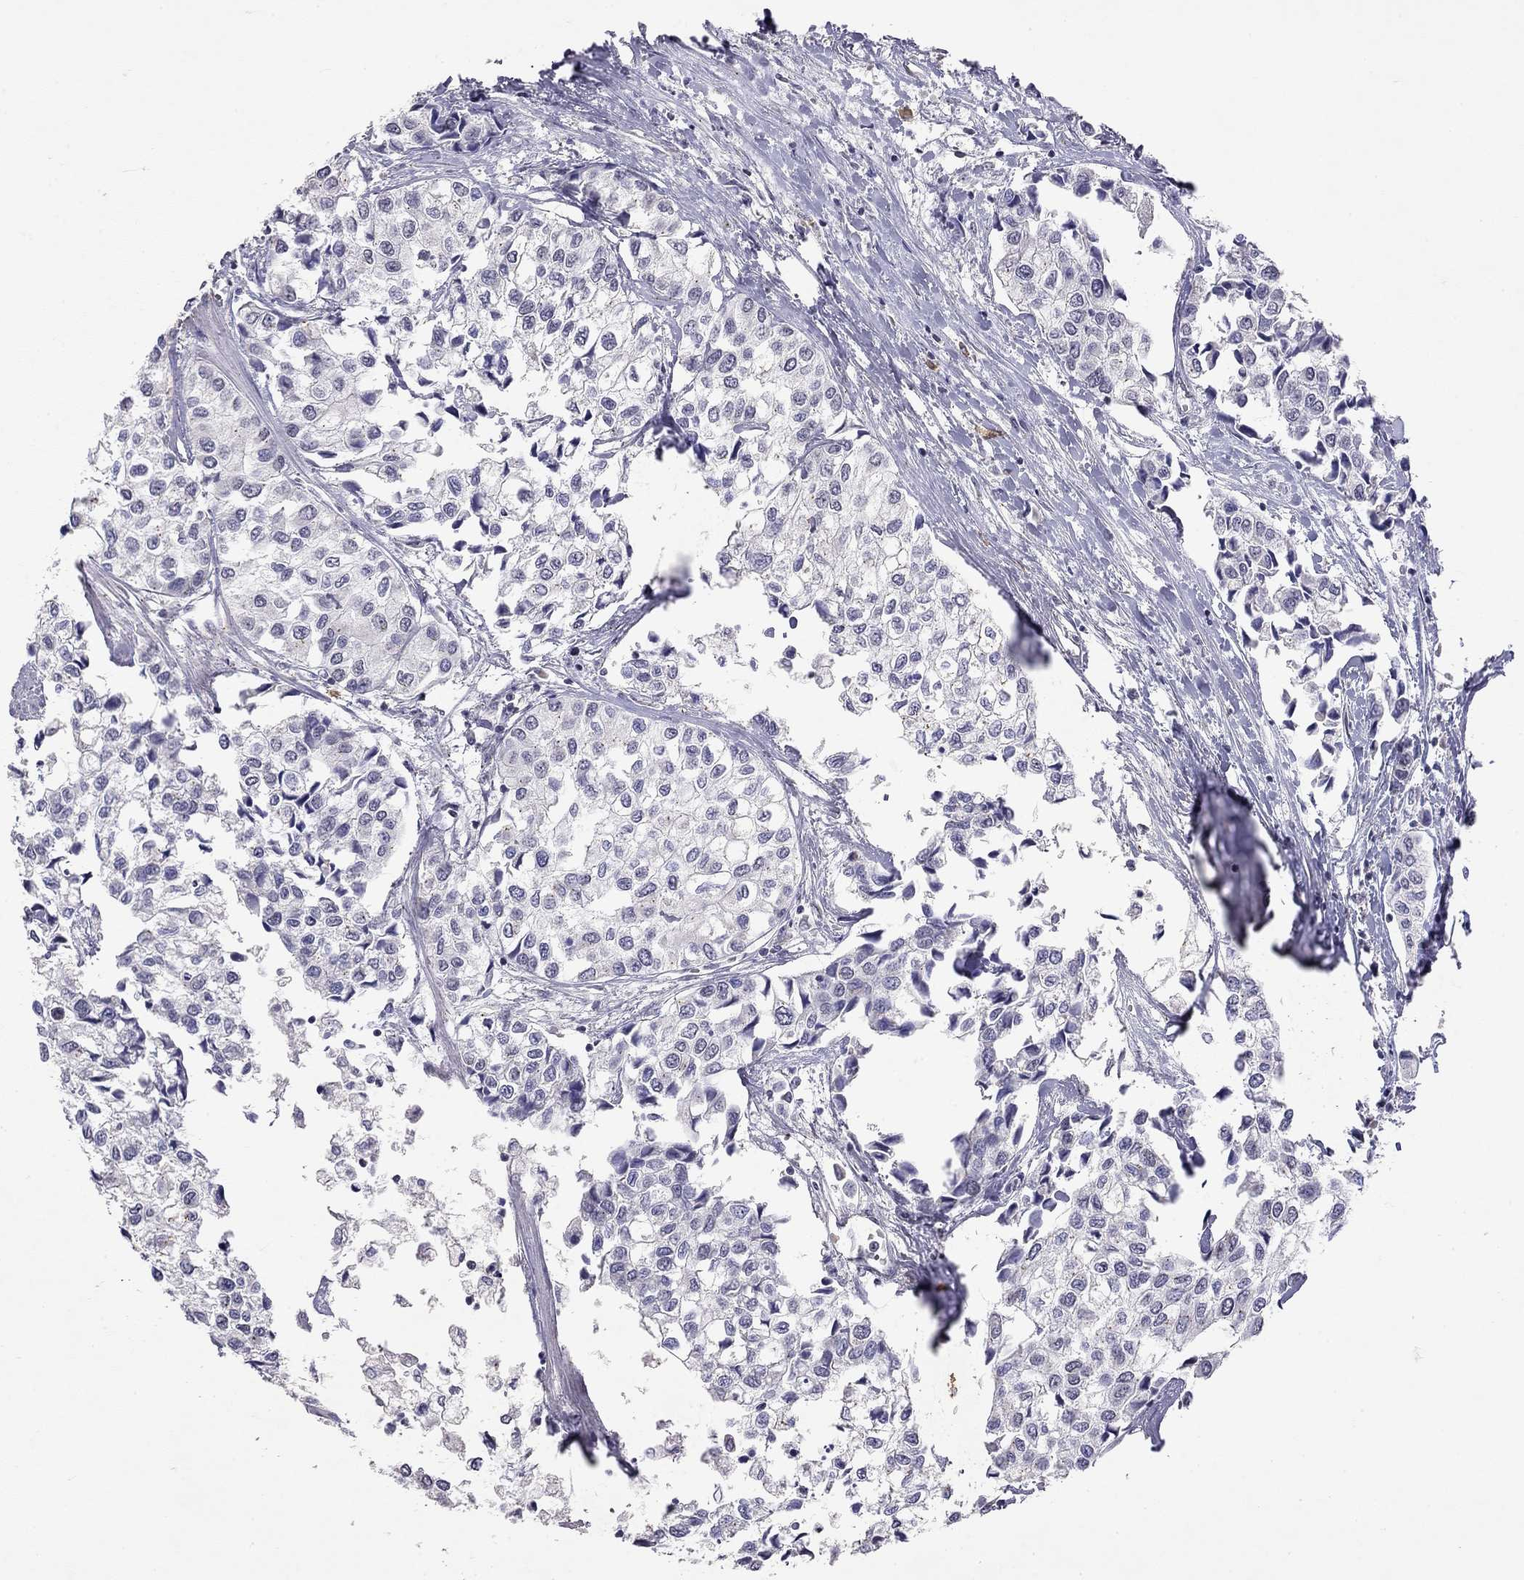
{"staining": {"intensity": "negative", "quantity": "none", "location": "none"}, "tissue": "urothelial cancer", "cell_type": "Tumor cells", "image_type": "cancer", "snomed": [{"axis": "morphology", "description": "Urothelial carcinoma, High grade"}, {"axis": "topography", "description": "Urinary bladder"}], "caption": "Protein analysis of urothelial cancer demonstrates no significant staining in tumor cells.", "gene": "WNK3", "patient": {"sex": "male", "age": 73}}